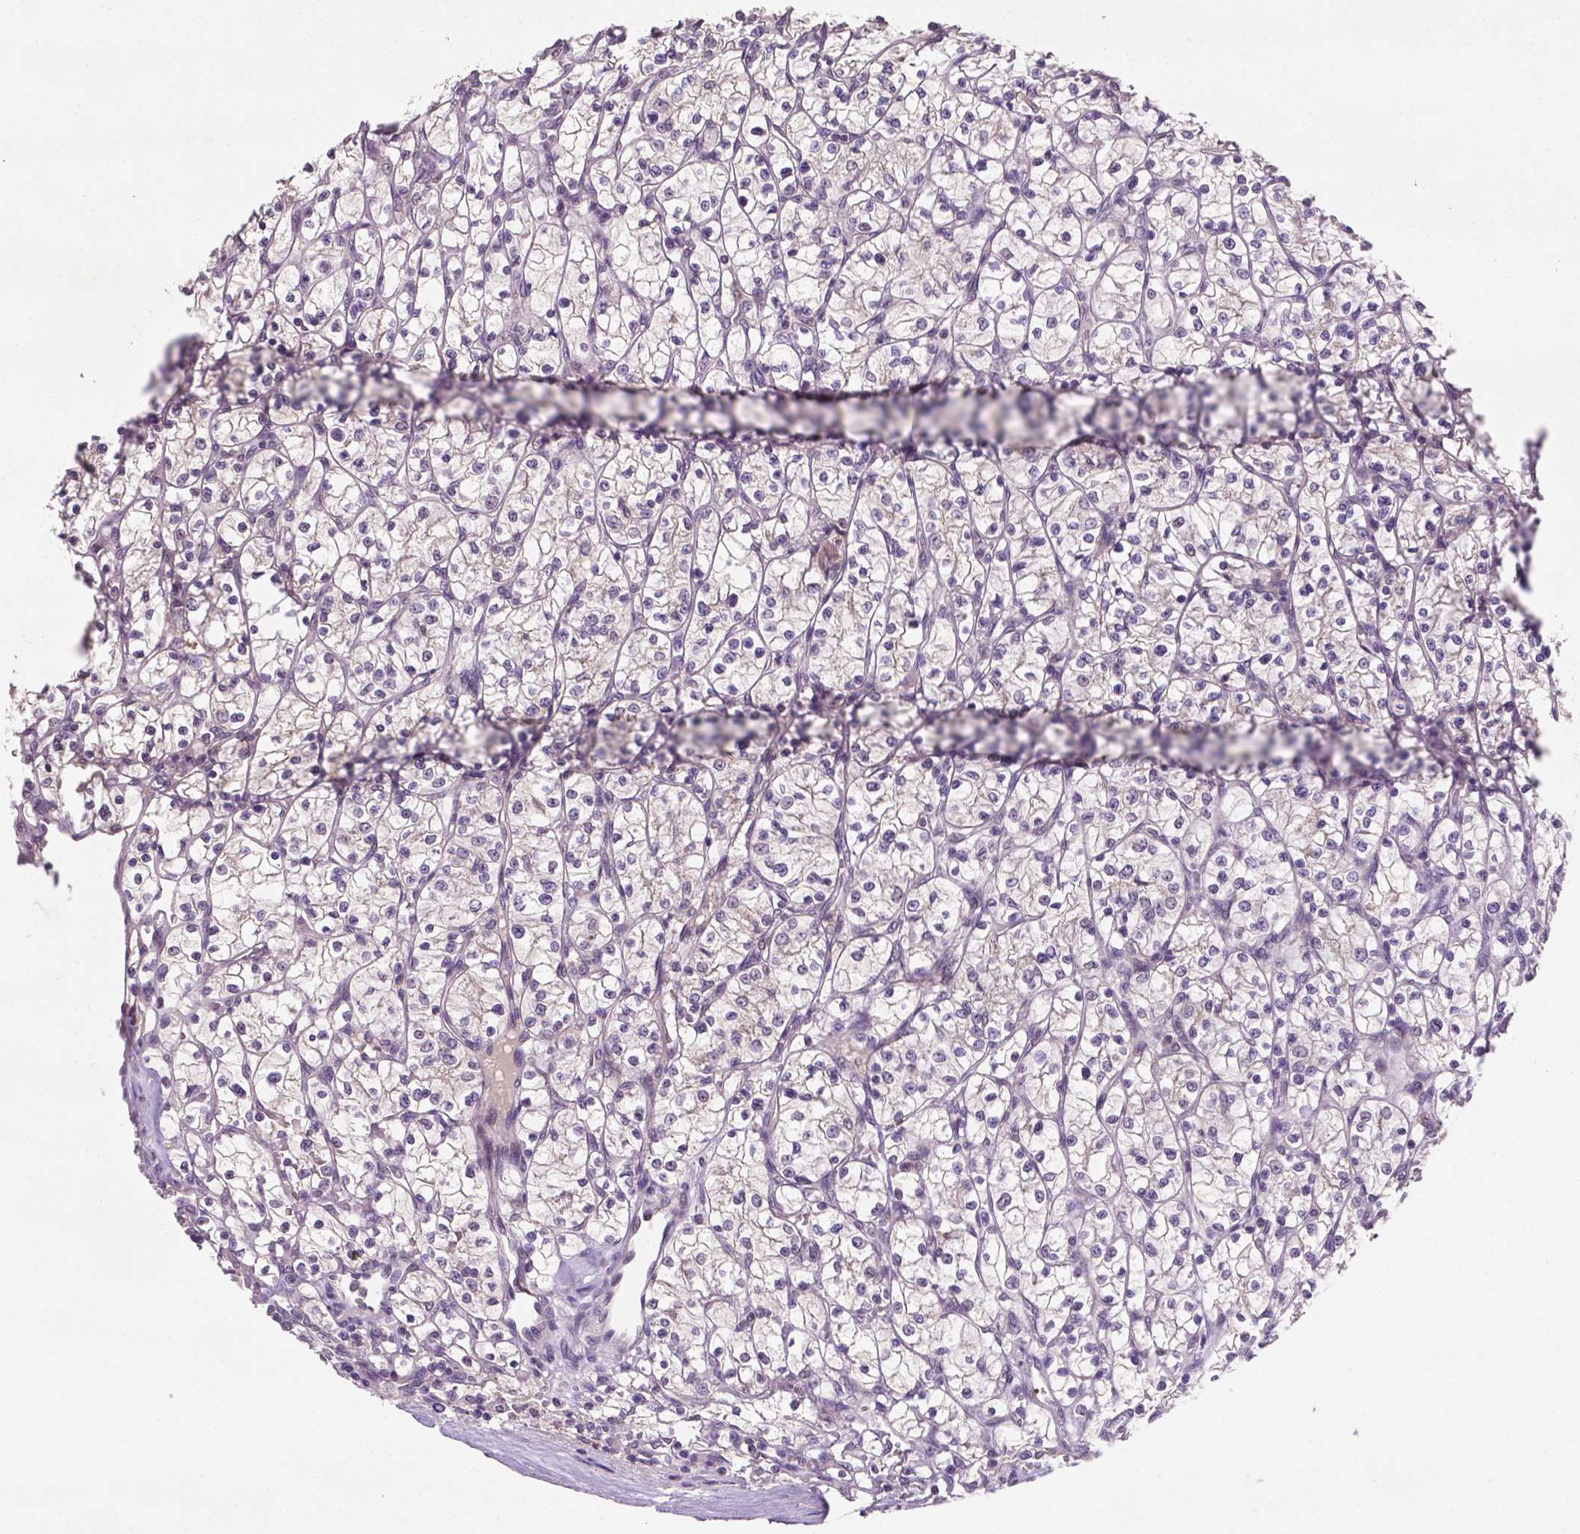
{"staining": {"intensity": "negative", "quantity": "none", "location": "none"}, "tissue": "renal cancer", "cell_type": "Tumor cells", "image_type": "cancer", "snomed": [{"axis": "morphology", "description": "Adenocarcinoma, NOS"}, {"axis": "topography", "description": "Kidney"}], "caption": "This is an immunohistochemistry (IHC) micrograph of renal cancer (adenocarcinoma). There is no positivity in tumor cells.", "gene": "MROH6", "patient": {"sex": "female", "age": 64}}